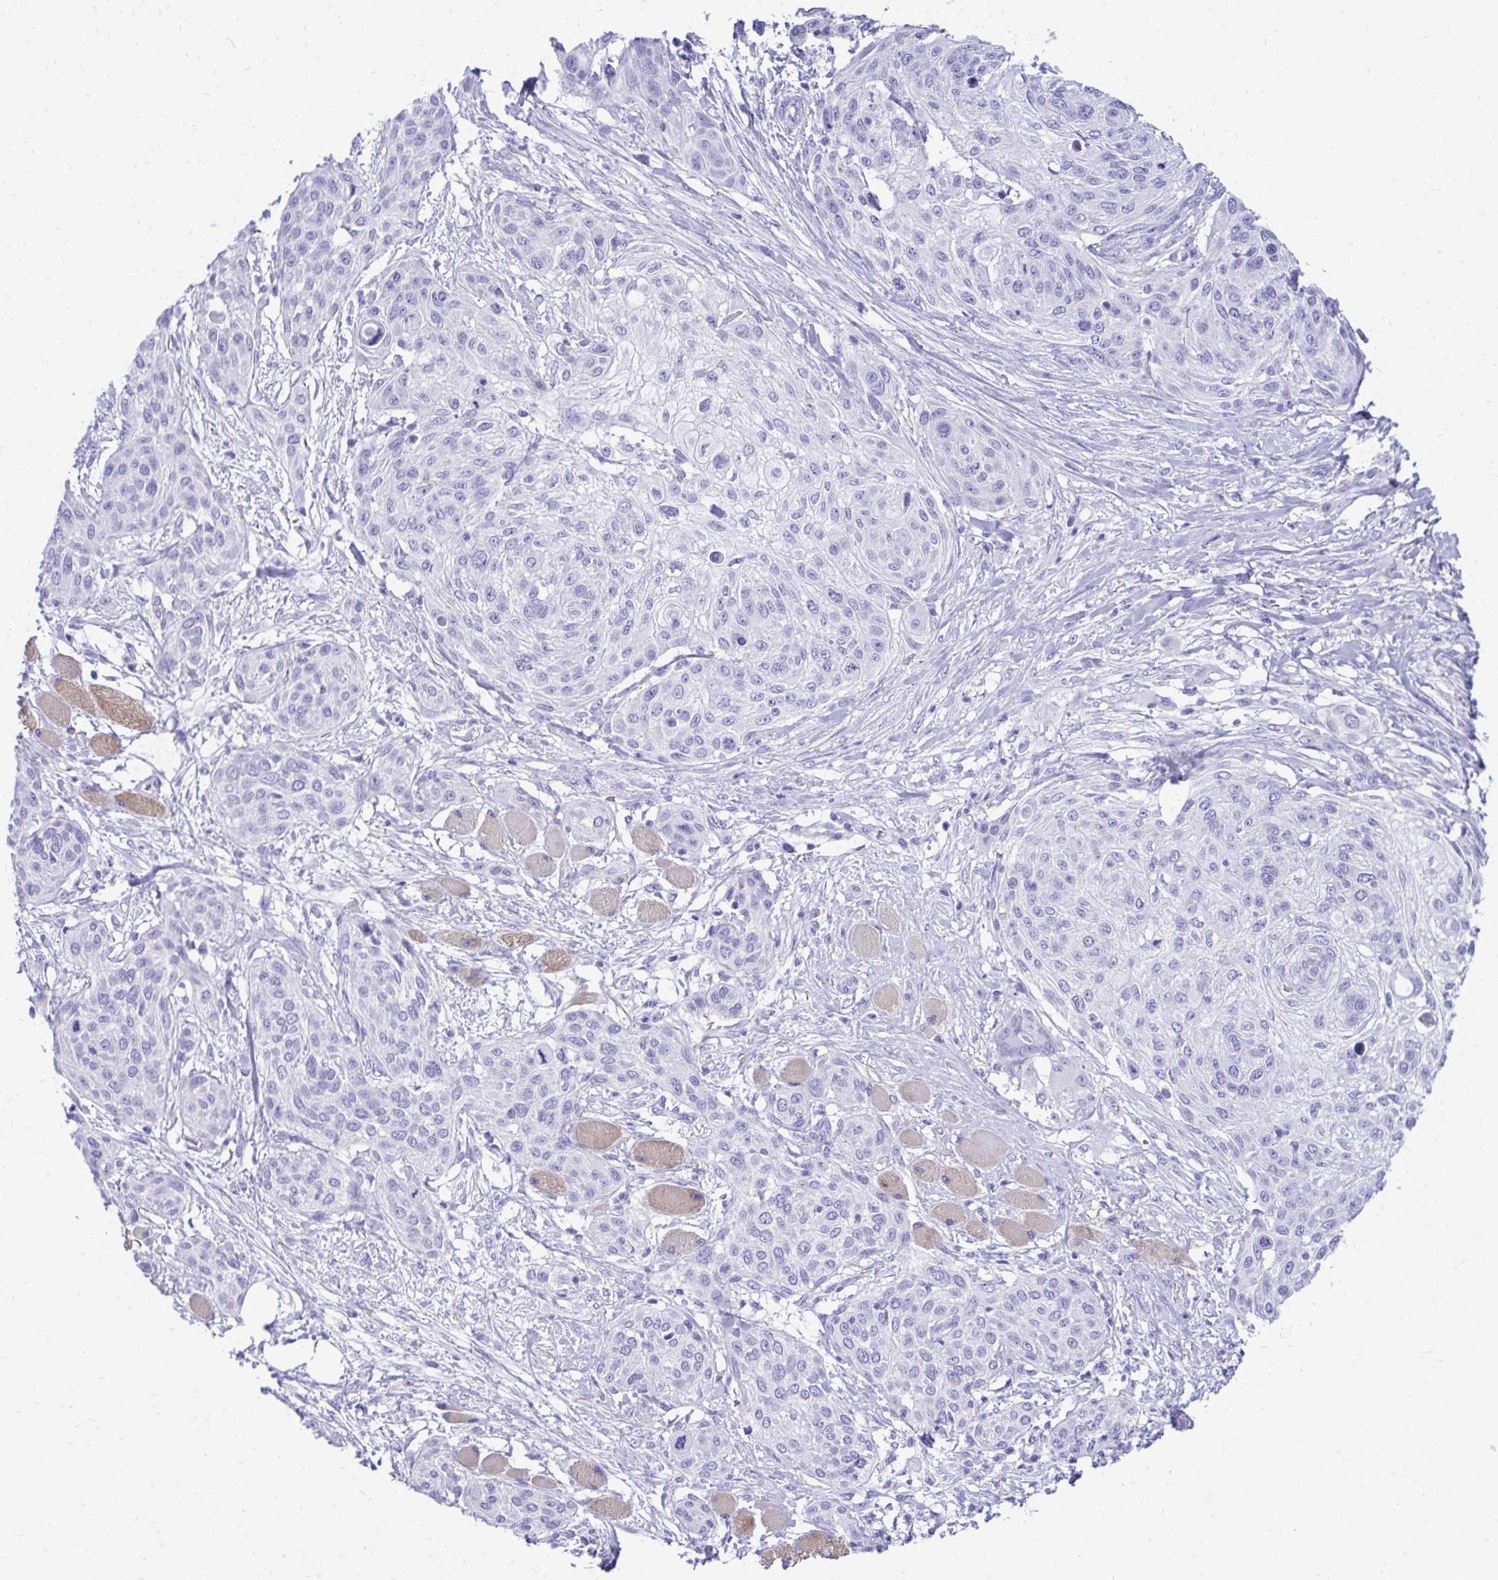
{"staining": {"intensity": "negative", "quantity": "none", "location": "none"}, "tissue": "skin cancer", "cell_type": "Tumor cells", "image_type": "cancer", "snomed": [{"axis": "morphology", "description": "Squamous cell carcinoma, NOS"}, {"axis": "topography", "description": "Skin"}], "caption": "There is no significant staining in tumor cells of skin squamous cell carcinoma.", "gene": "SHISA8", "patient": {"sex": "female", "age": 87}}